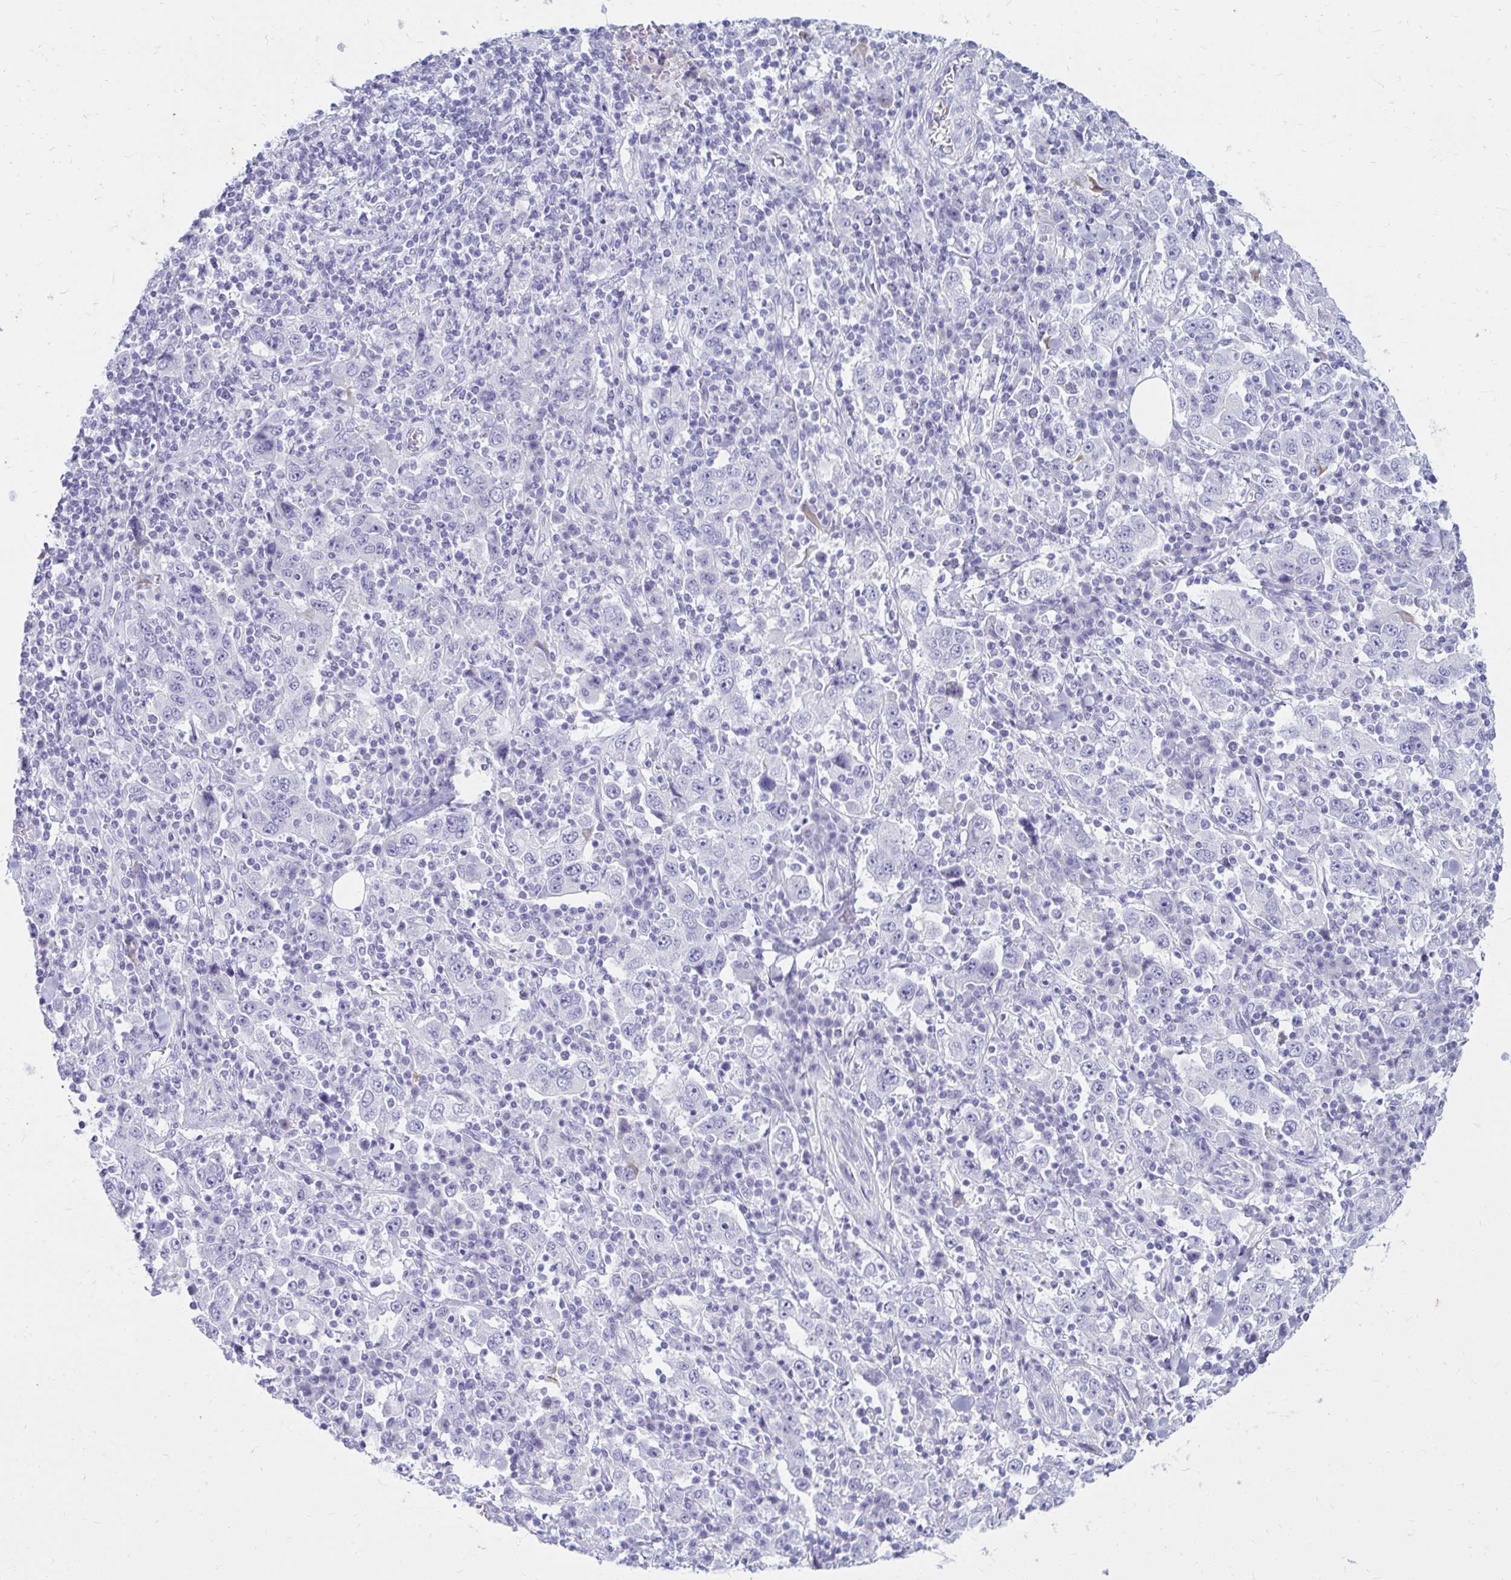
{"staining": {"intensity": "negative", "quantity": "none", "location": "none"}, "tissue": "stomach cancer", "cell_type": "Tumor cells", "image_type": "cancer", "snomed": [{"axis": "morphology", "description": "Normal tissue, NOS"}, {"axis": "morphology", "description": "Adenocarcinoma, NOS"}, {"axis": "topography", "description": "Stomach, upper"}, {"axis": "topography", "description": "Stomach"}], "caption": "This is a image of immunohistochemistry (IHC) staining of stomach cancer, which shows no positivity in tumor cells.", "gene": "NANOGNB", "patient": {"sex": "male", "age": 59}}